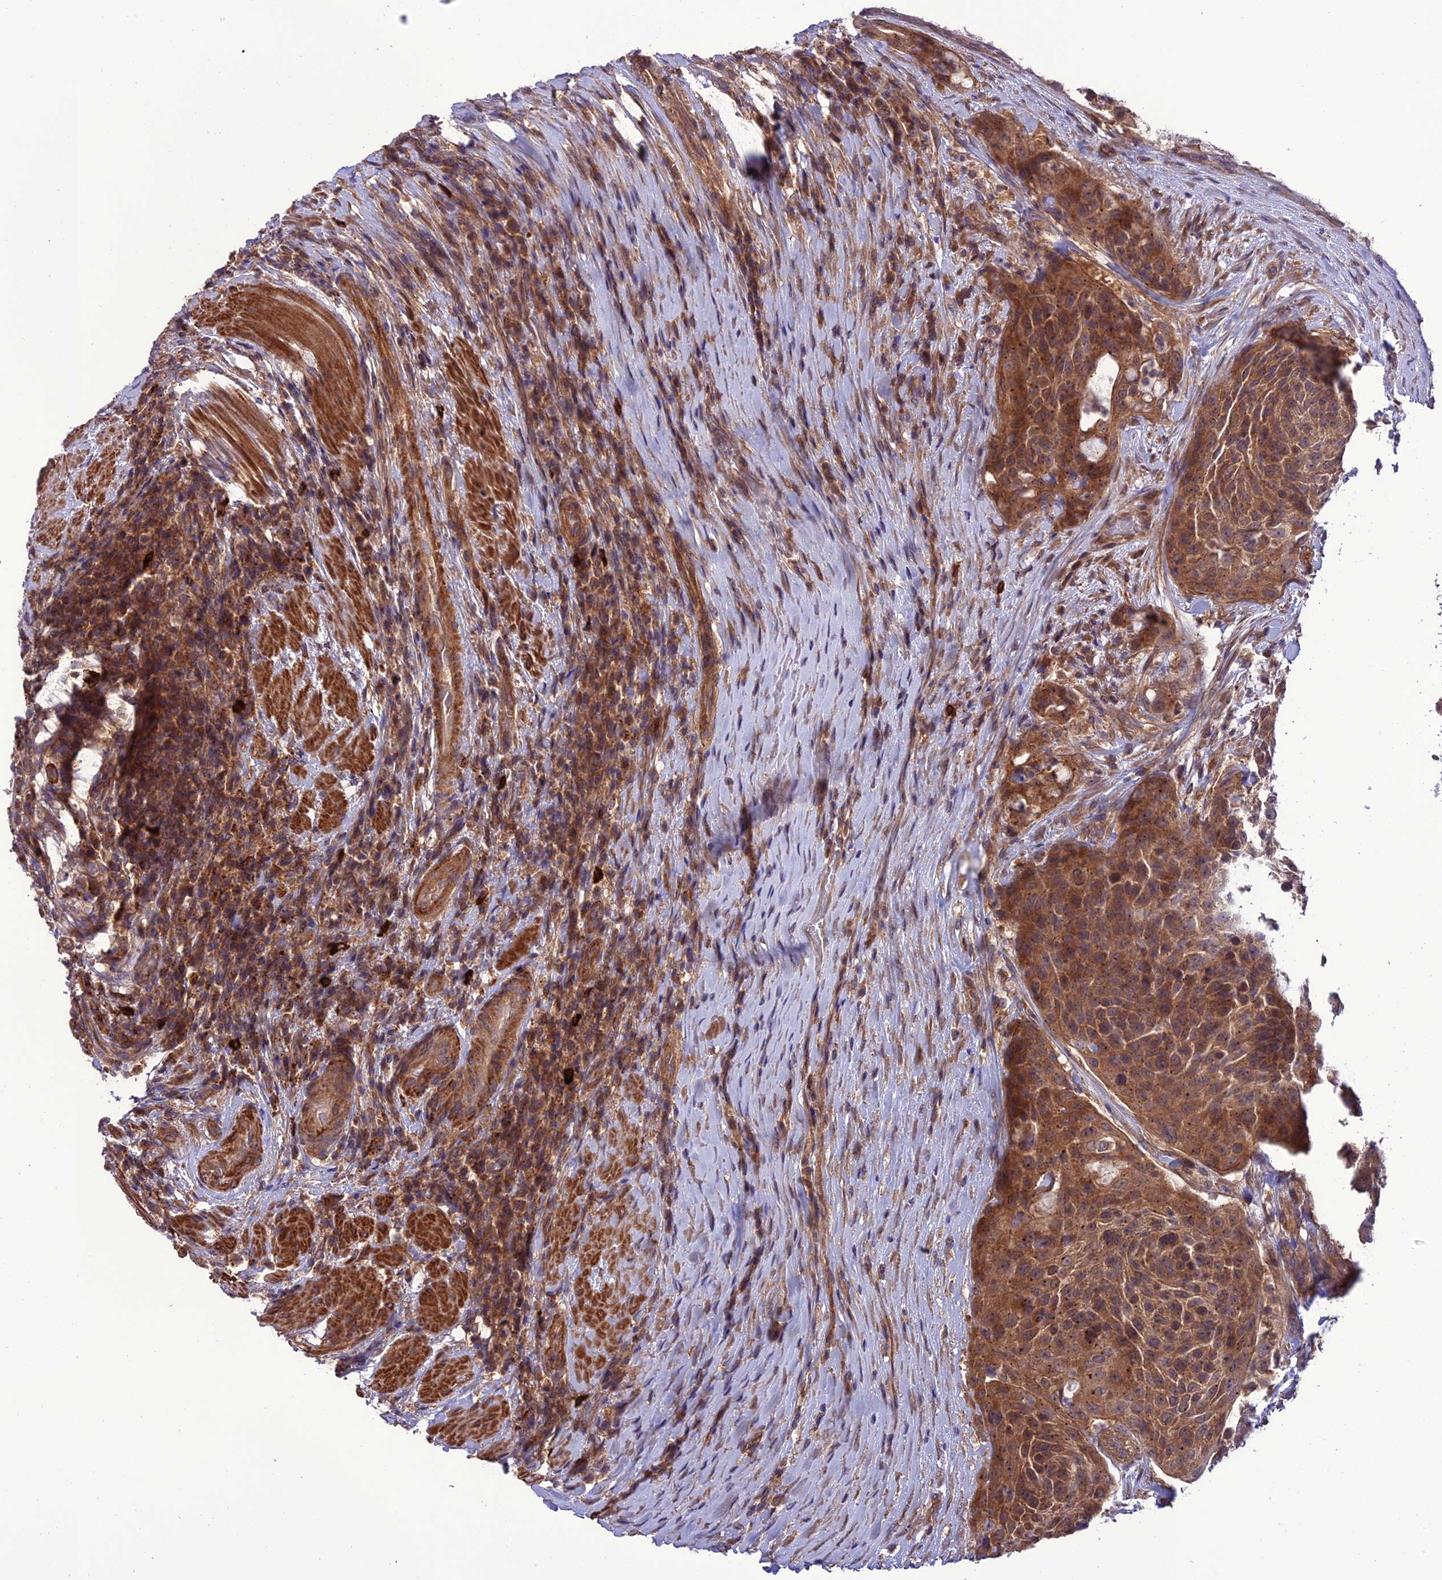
{"staining": {"intensity": "moderate", "quantity": ">75%", "location": "cytoplasmic/membranous"}, "tissue": "urothelial cancer", "cell_type": "Tumor cells", "image_type": "cancer", "snomed": [{"axis": "morphology", "description": "Urothelial carcinoma, High grade"}, {"axis": "topography", "description": "Urinary bladder"}], "caption": "Brown immunohistochemical staining in human urothelial carcinoma (high-grade) reveals moderate cytoplasmic/membranous positivity in approximately >75% of tumor cells. (brown staining indicates protein expression, while blue staining denotes nuclei).", "gene": "PPIL3", "patient": {"sex": "female", "age": 63}}